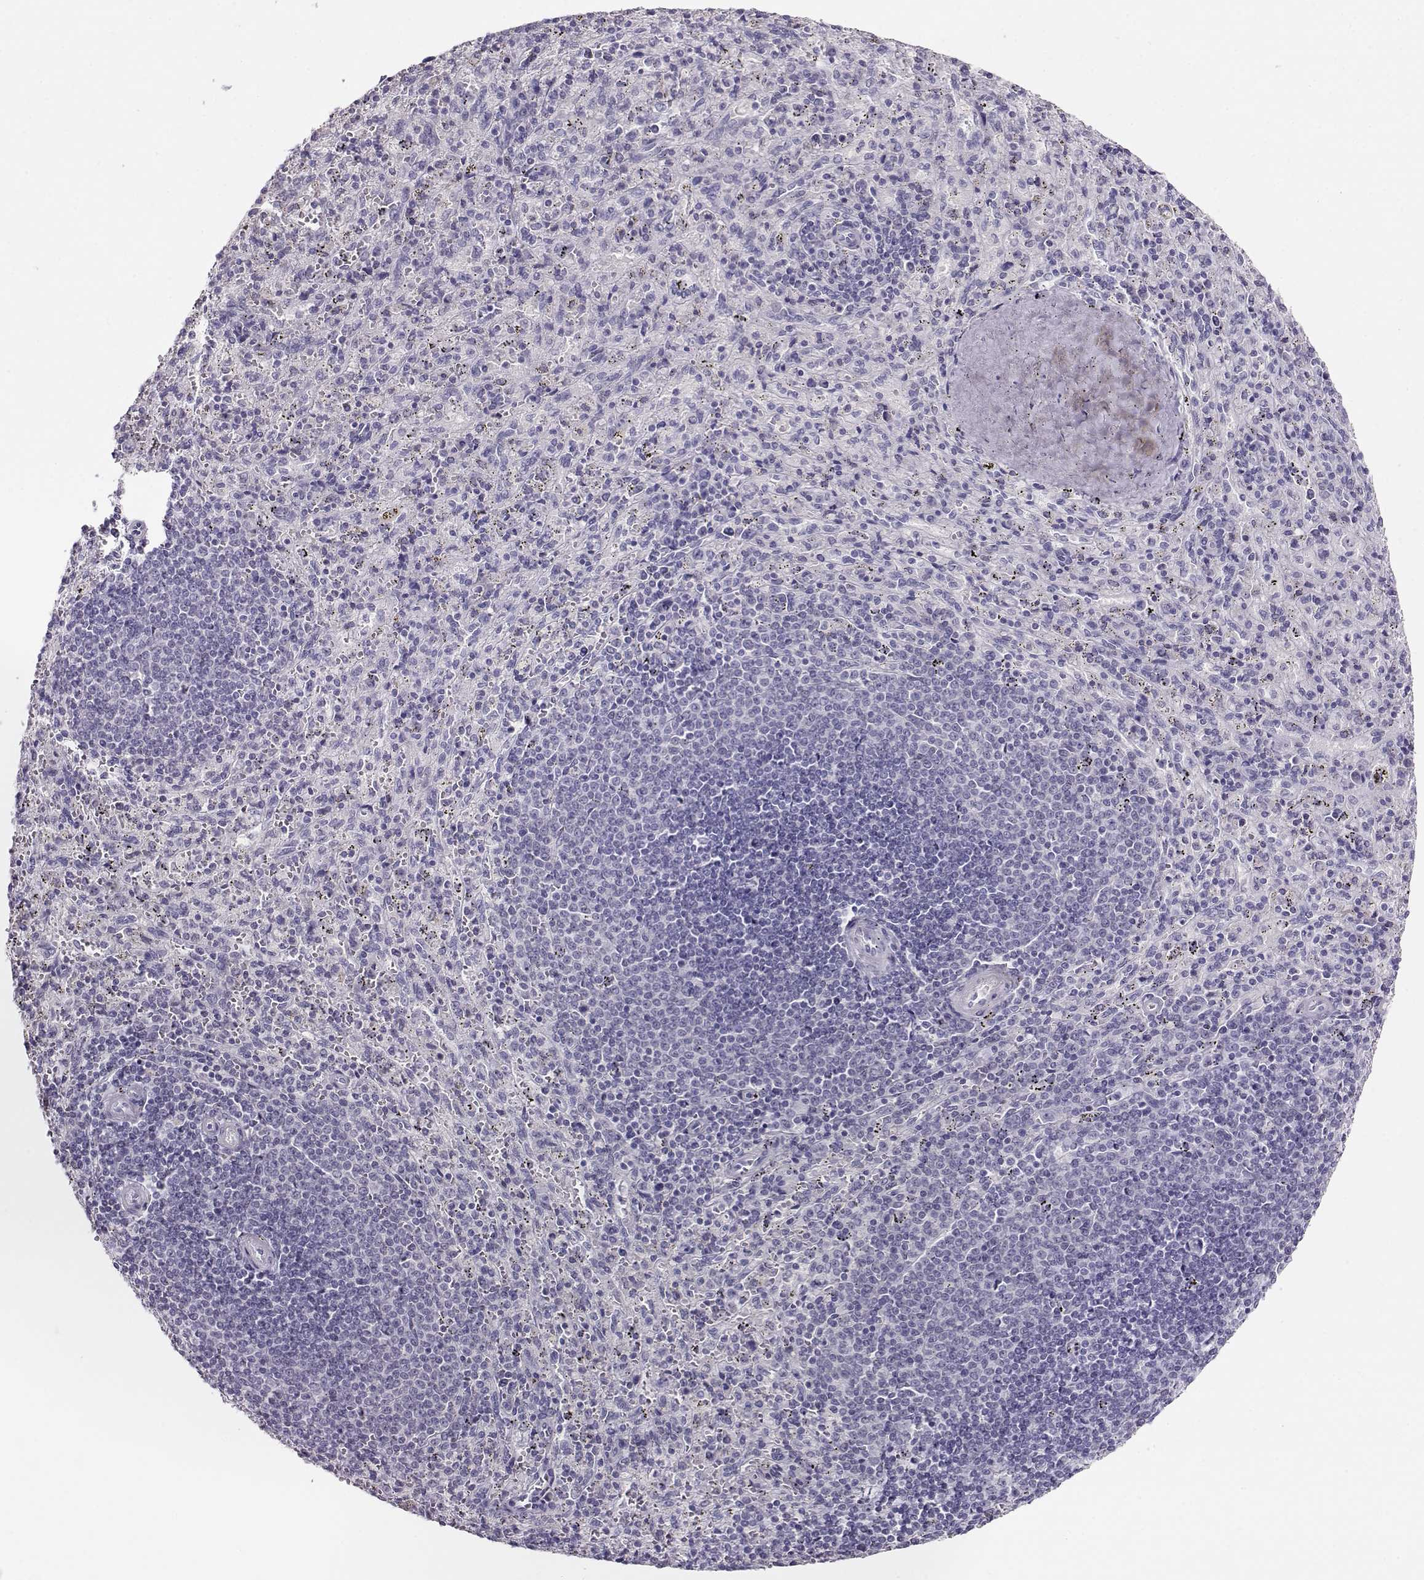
{"staining": {"intensity": "negative", "quantity": "none", "location": "none"}, "tissue": "spleen", "cell_type": "Cells in red pulp", "image_type": "normal", "snomed": [{"axis": "morphology", "description": "Normal tissue, NOS"}, {"axis": "topography", "description": "Spleen"}], "caption": "DAB immunohistochemical staining of unremarkable human spleen demonstrates no significant expression in cells in red pulp.", "gene": "RBM44", "patient": {"sex": "male", "age": 57}}